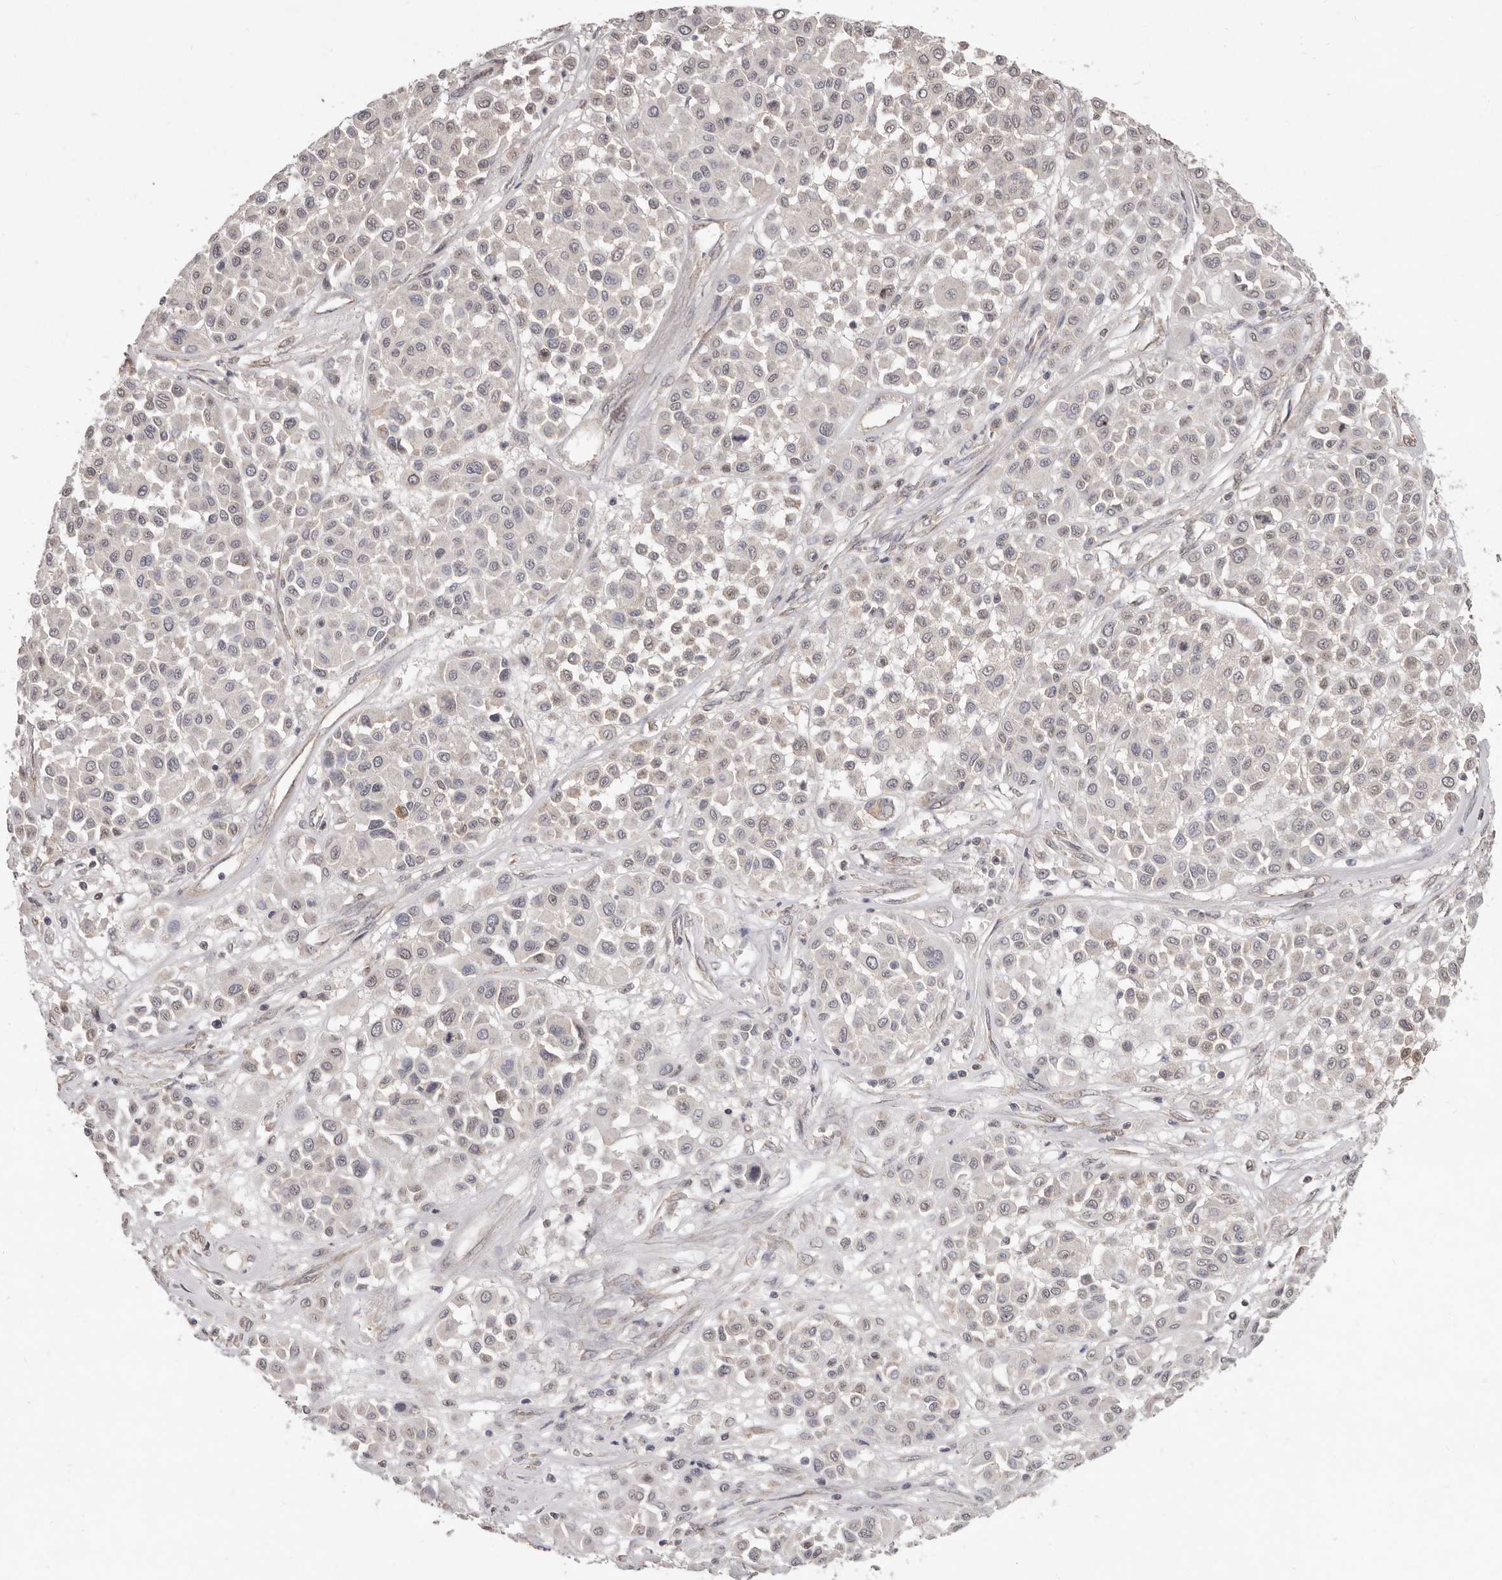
{"staining": {"intensity": "negative", "quantity": "none", "location": "none"}, "tissue": "melanoma", "cell_type": "Tumor cells", "image_type": "cancer", "snomed": [{"axis": "morphology", "description": "Malignant melanoma, Metastatic site"}, {"axis": "topography", "description": "Soft tissue"}], "caption": "High power microscopy histopathology image of an immunohistochemistry histopathology image of malignant melanoma (metastatic site), revealing no significant expression in tumor cells.", "gene": "LINGO2", "patient": {"sex": "male", "age": 41}}